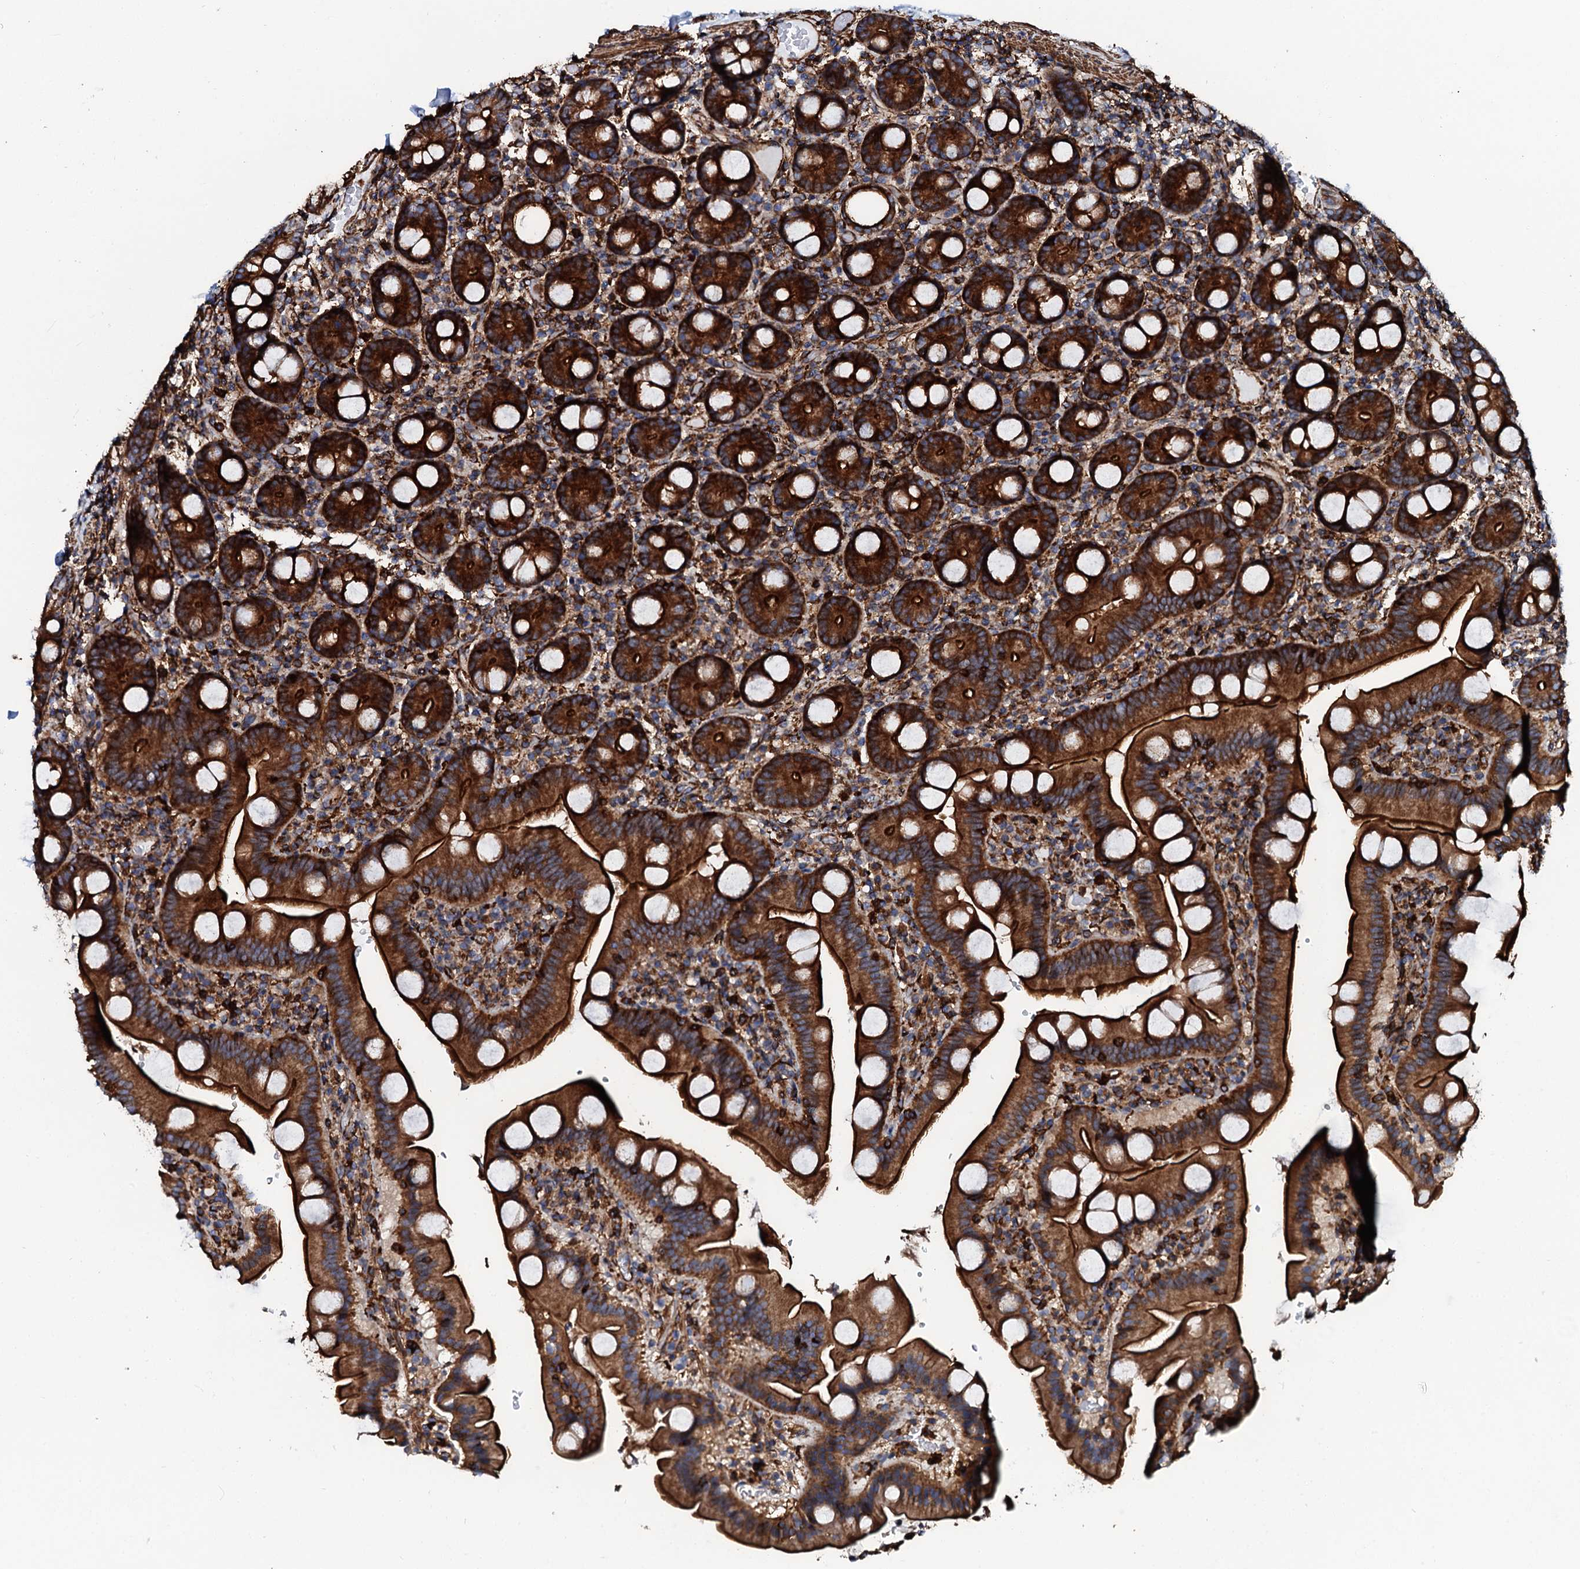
{"staining": {"intensity": "strong", "quantity": ">75%", "location": "cytoplasmic/membranous"}, "tissue": "duodenum", "cell_type": "Glandular cells", "image_type": "normal", "snomed": [{"axis": "morphology", "description": "Normal tissue, NOS"}, {"axis": "topography", "description": "Duodenum"}], "caption": "This image demonstrates IHC staining of normal human duodenum, with high strong cytoplasmic/membranous expression in approximately >75% of glandular cells.", "gene": "INTS10", "patient": {"sex": "male", "age": 55}}